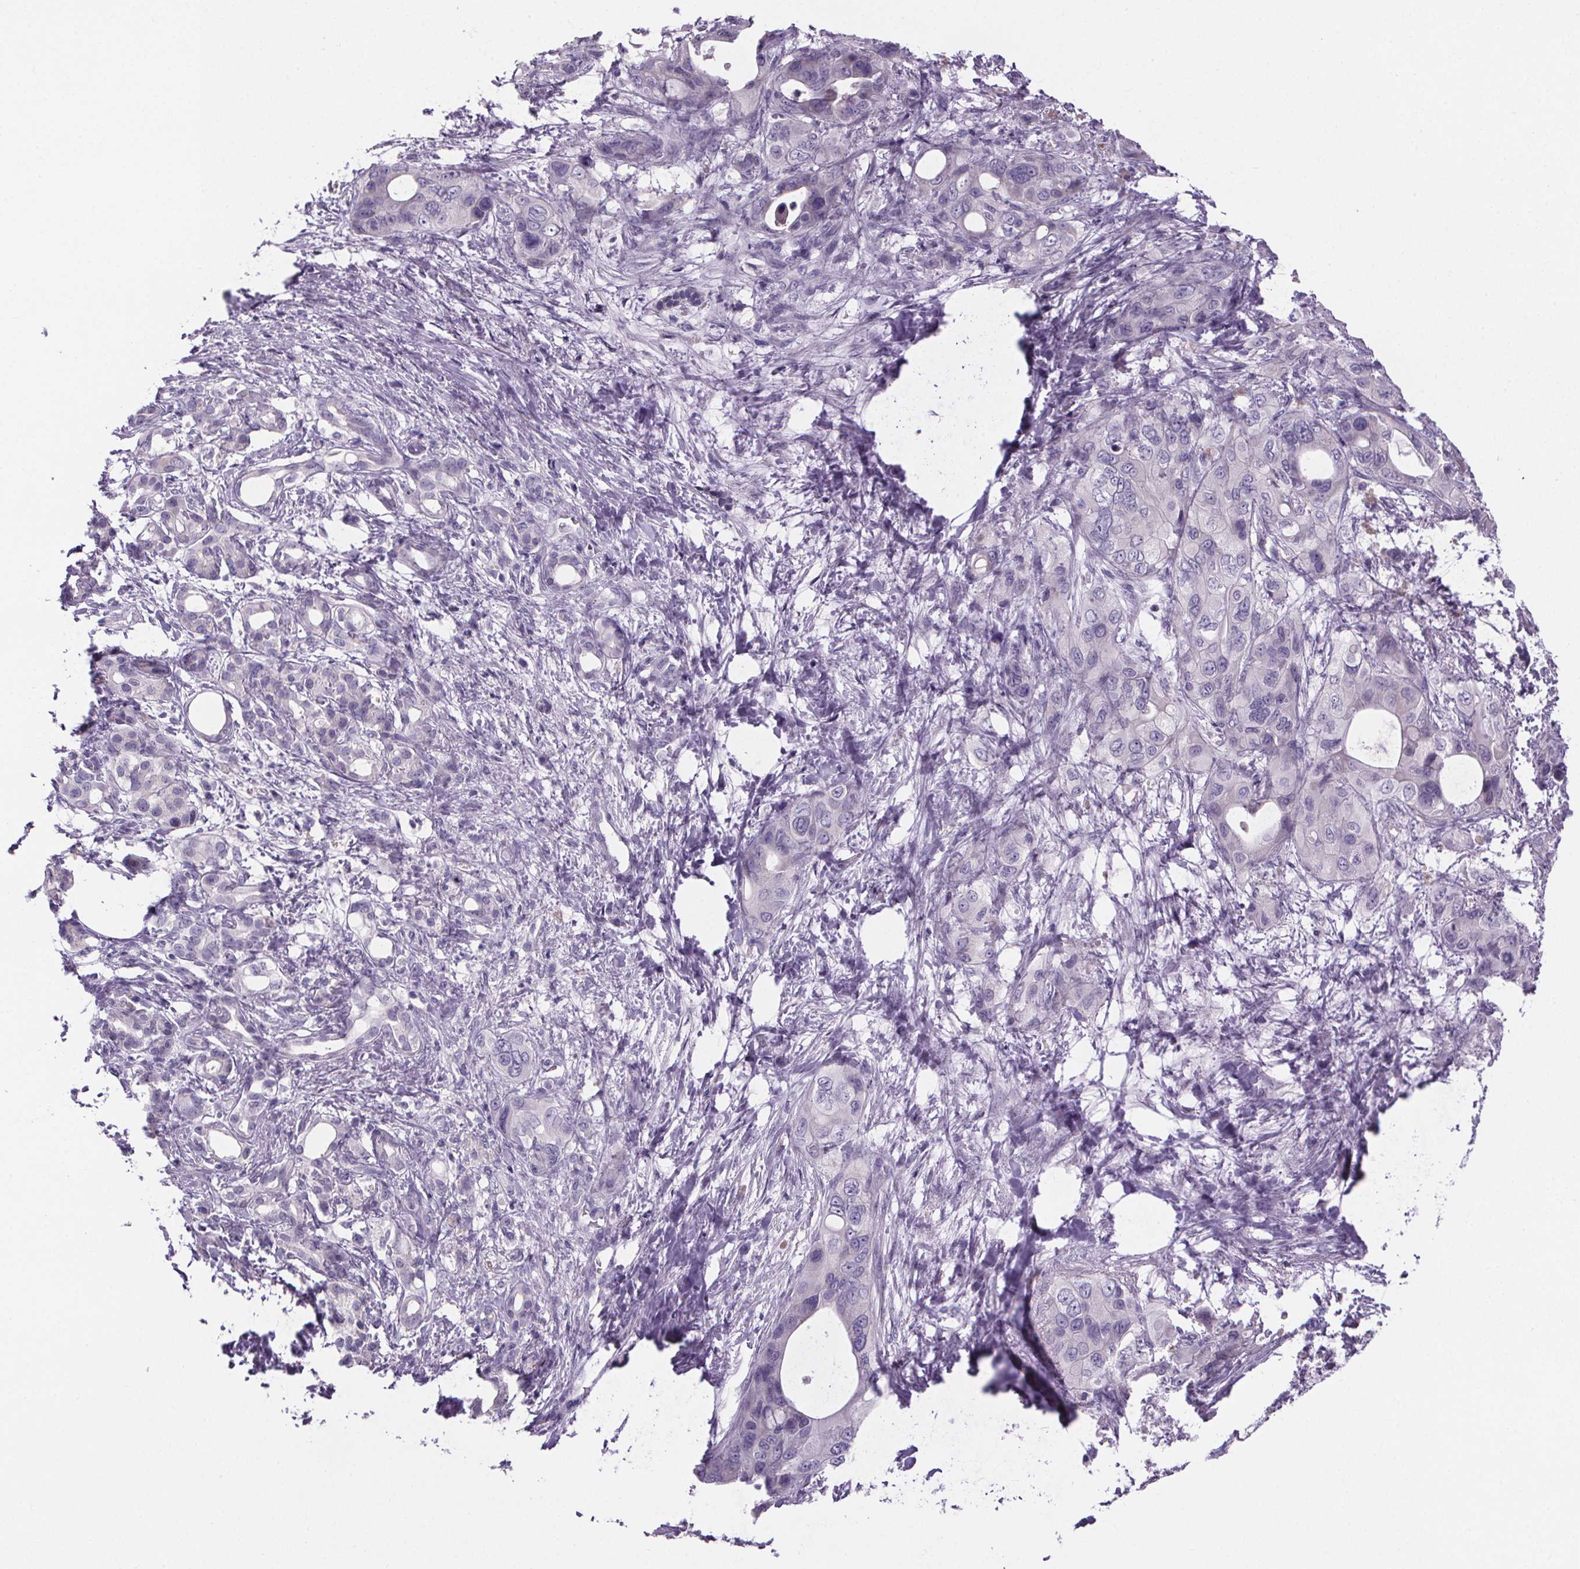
{"staining": {"intensity": "negative", "quantity": "none", "location": "none"}, "tissue": "pancreatic cancer", "cell_type": "Tumor cells", "image_type": "cancer", "snomed": [{"axis": "morphology", "description": "Adenocarcinoma, NOS"}, {"axis": "topography", "description": "Pancreas"}], "caption": "Immunohistochemical staining of pancreatic adenocarcinoma displays no significant positivity in tumor cells. The staining is performed using DAB (3,3'-diaminobenzidine) brown chromogen with nuclei counter-stained in using hematoxylin.", "gene": "CUBN", "patient": {"sex": "male", "age": 71}}